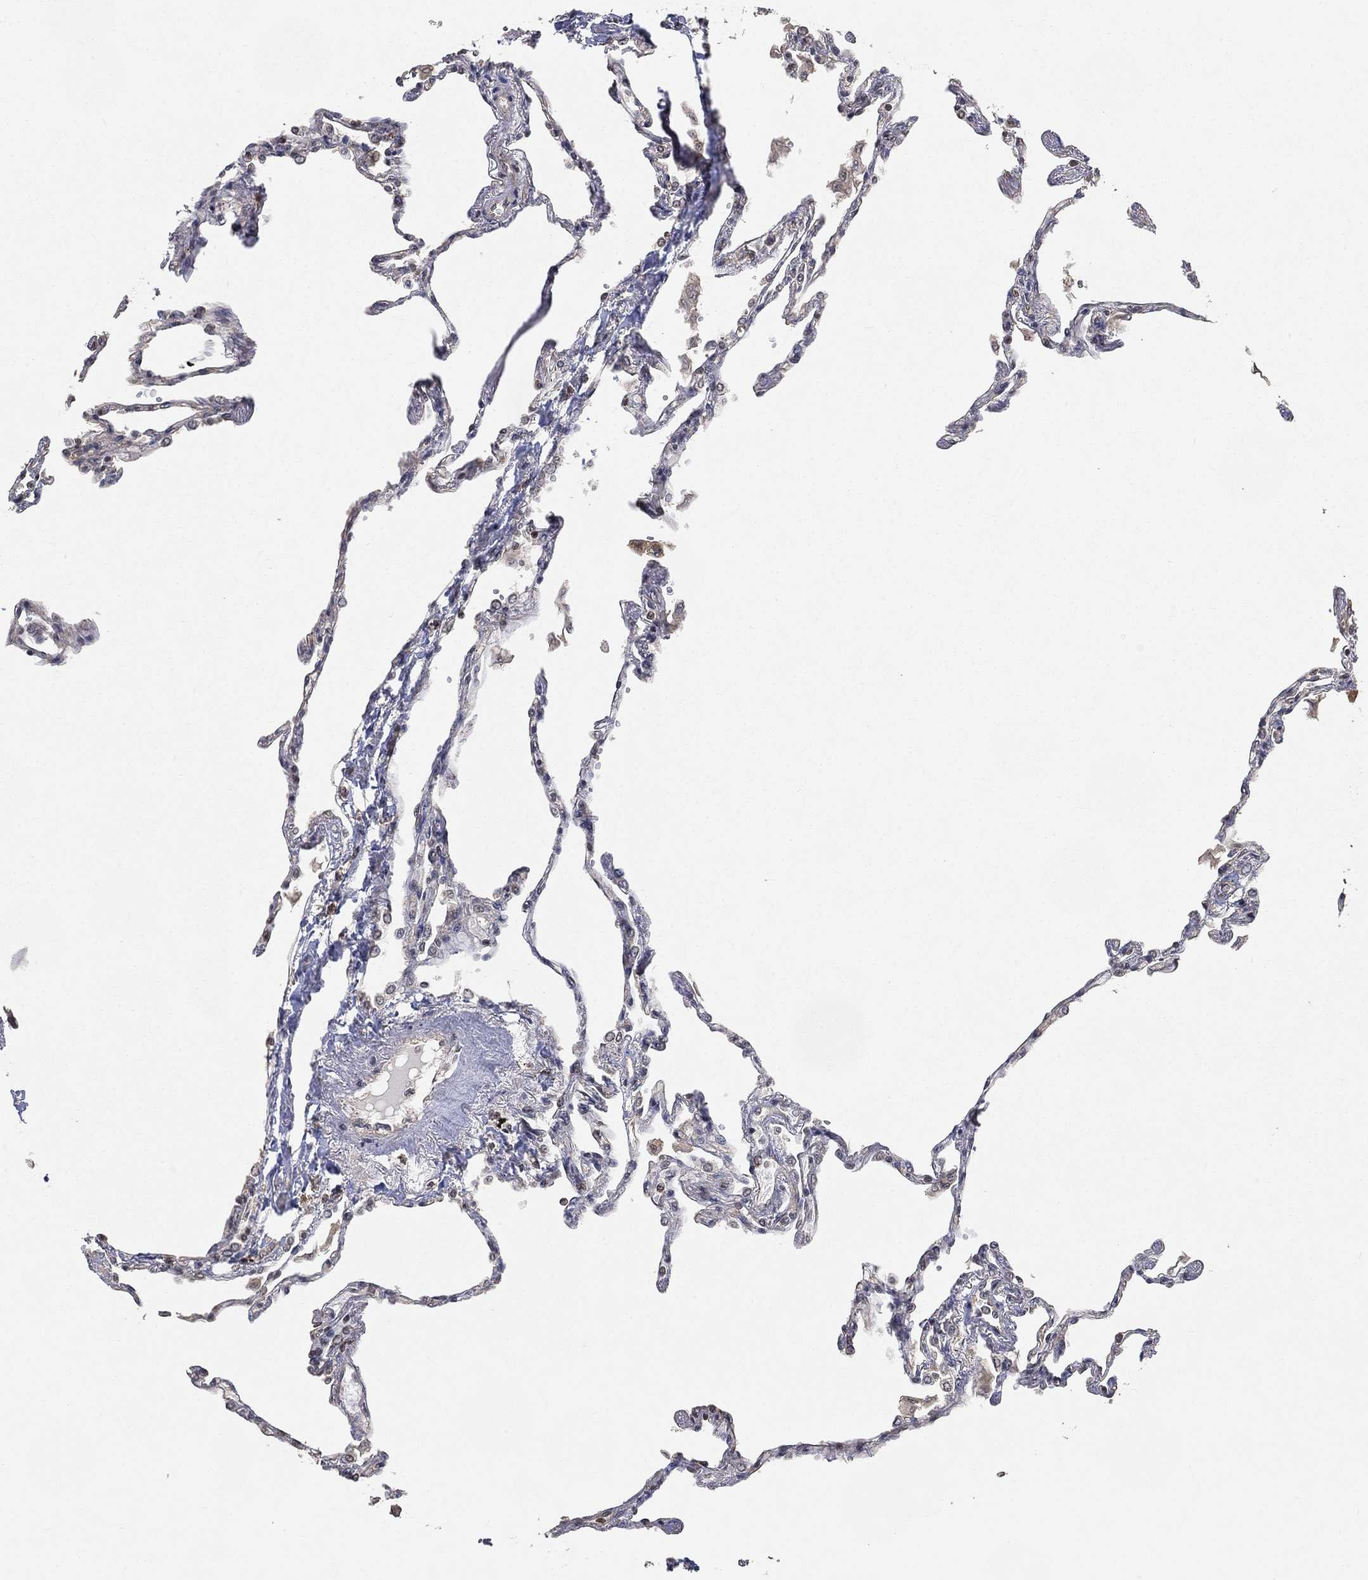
{"staining": {"intensity": "moderate", "quantity": "<25%", "location": "nuclear"}, "tissue": "lung", "cell_type": "Alveolar cells", "image_type": "normal", "snomed": [{"axis": "morphology", "description": "Normal tissue, NOS"}, {"axis": "topography", "description": "Lung"}], "caption": "A histopathology image of human lung stained for a protein shows moderate nuclear brown staining in alveolar cells. The protein of interest is shown in brown color, while the nuclei are stained blue.", "gene": "WDR26", "patient": {"sex": "male", "age": 78}}